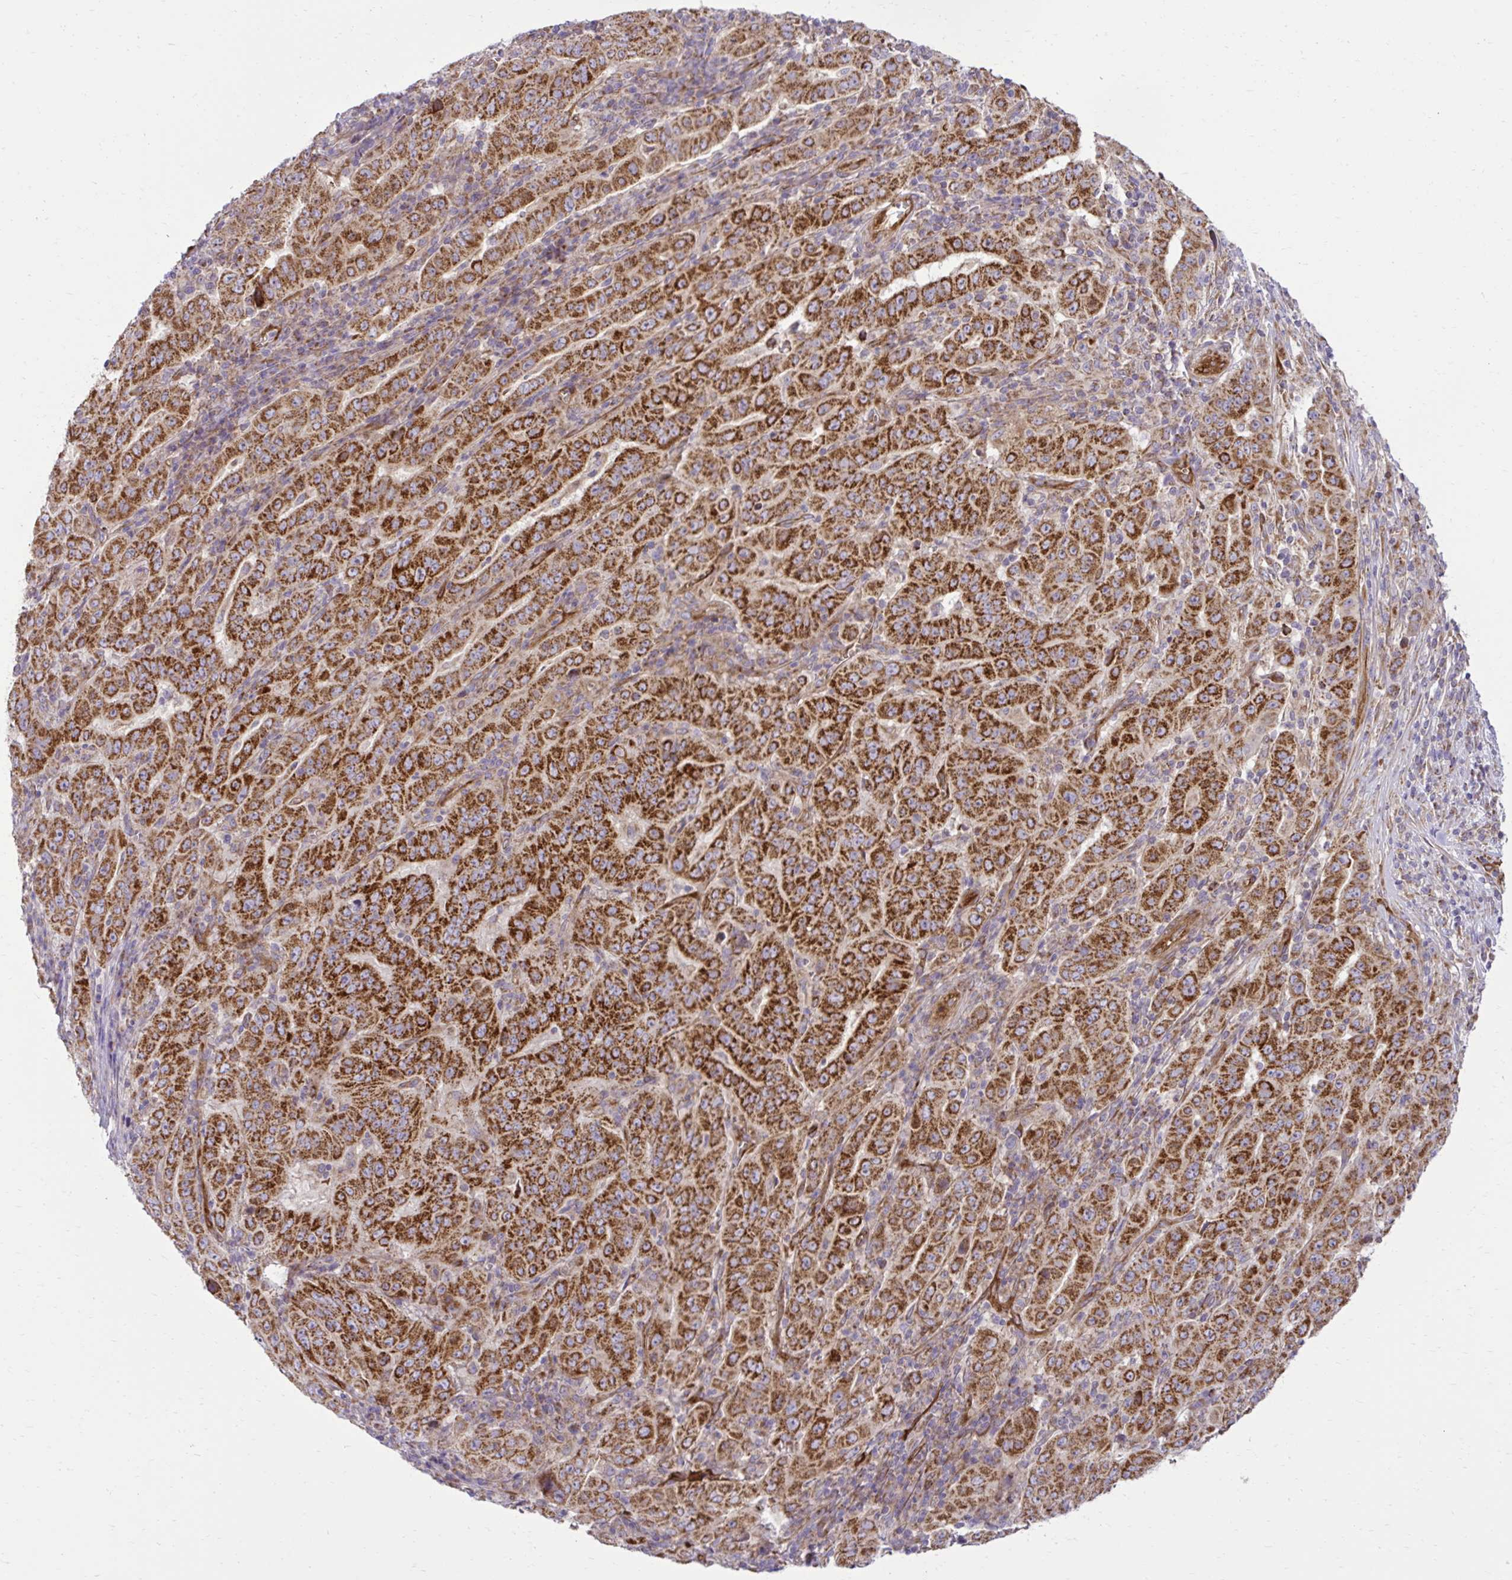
{"staining": {"intensity": "strong", "quantity": ">75%", "location": "cytoplasmic/membranous"}, "tissue": "pancreatic cancer", "cell_type": "Tumor cells", "image_type": "cancer", "snomed": [{"axis": "morphology", "description": "Adenocarcinoma, NOS"}, {"axis": "topography", "description": "Pancreas"}], "caption": "Adenocarcinoma (pancreatic) was stained to show a protein in brown. There is high levels of strong cytoplasmic/membranous positivity in approximately >75% of tumor cells.", "gene": "LIMS1", "patient": {"sex": "male", "age": 63}}